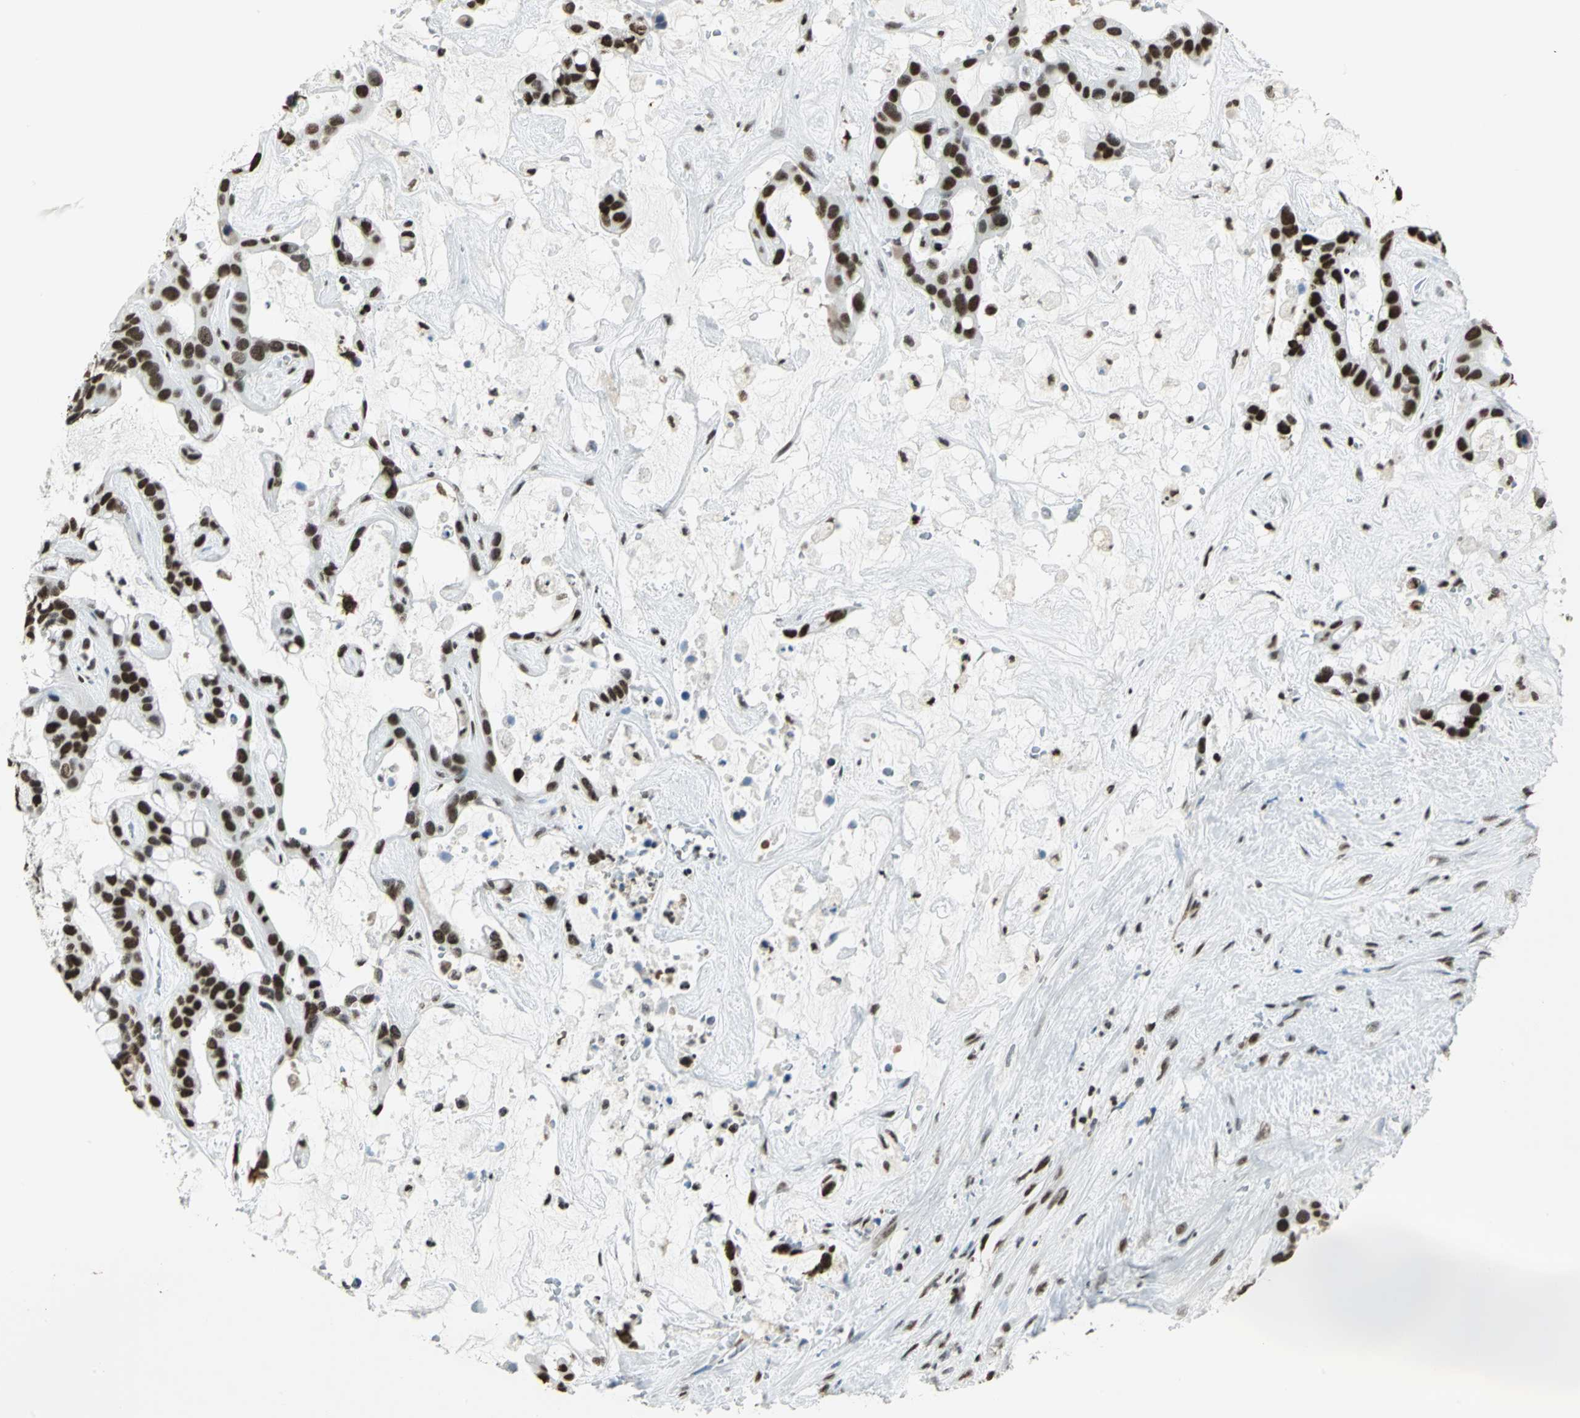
{"staining": {"intensity": "strong", "quantity": ">75%", "location": "nuclear"}, "tissue": "liver cancer", "cell_type": "Tumor cells", "image_type": "cancer", "snomed": [{"axis": "morphology", "description": "Cholangiocarcinoma"}, {"axis": "topography", "description": "Liver"}], "caption": "This is a histology image of immunohistochemistry (IHC) staining of liver cancer (cholangiocarcinoma), which shows strong positivity in the nuclear of tumor cells.", "gene": "HMGB1", "patient": {"sex": "female", "age": 65}}